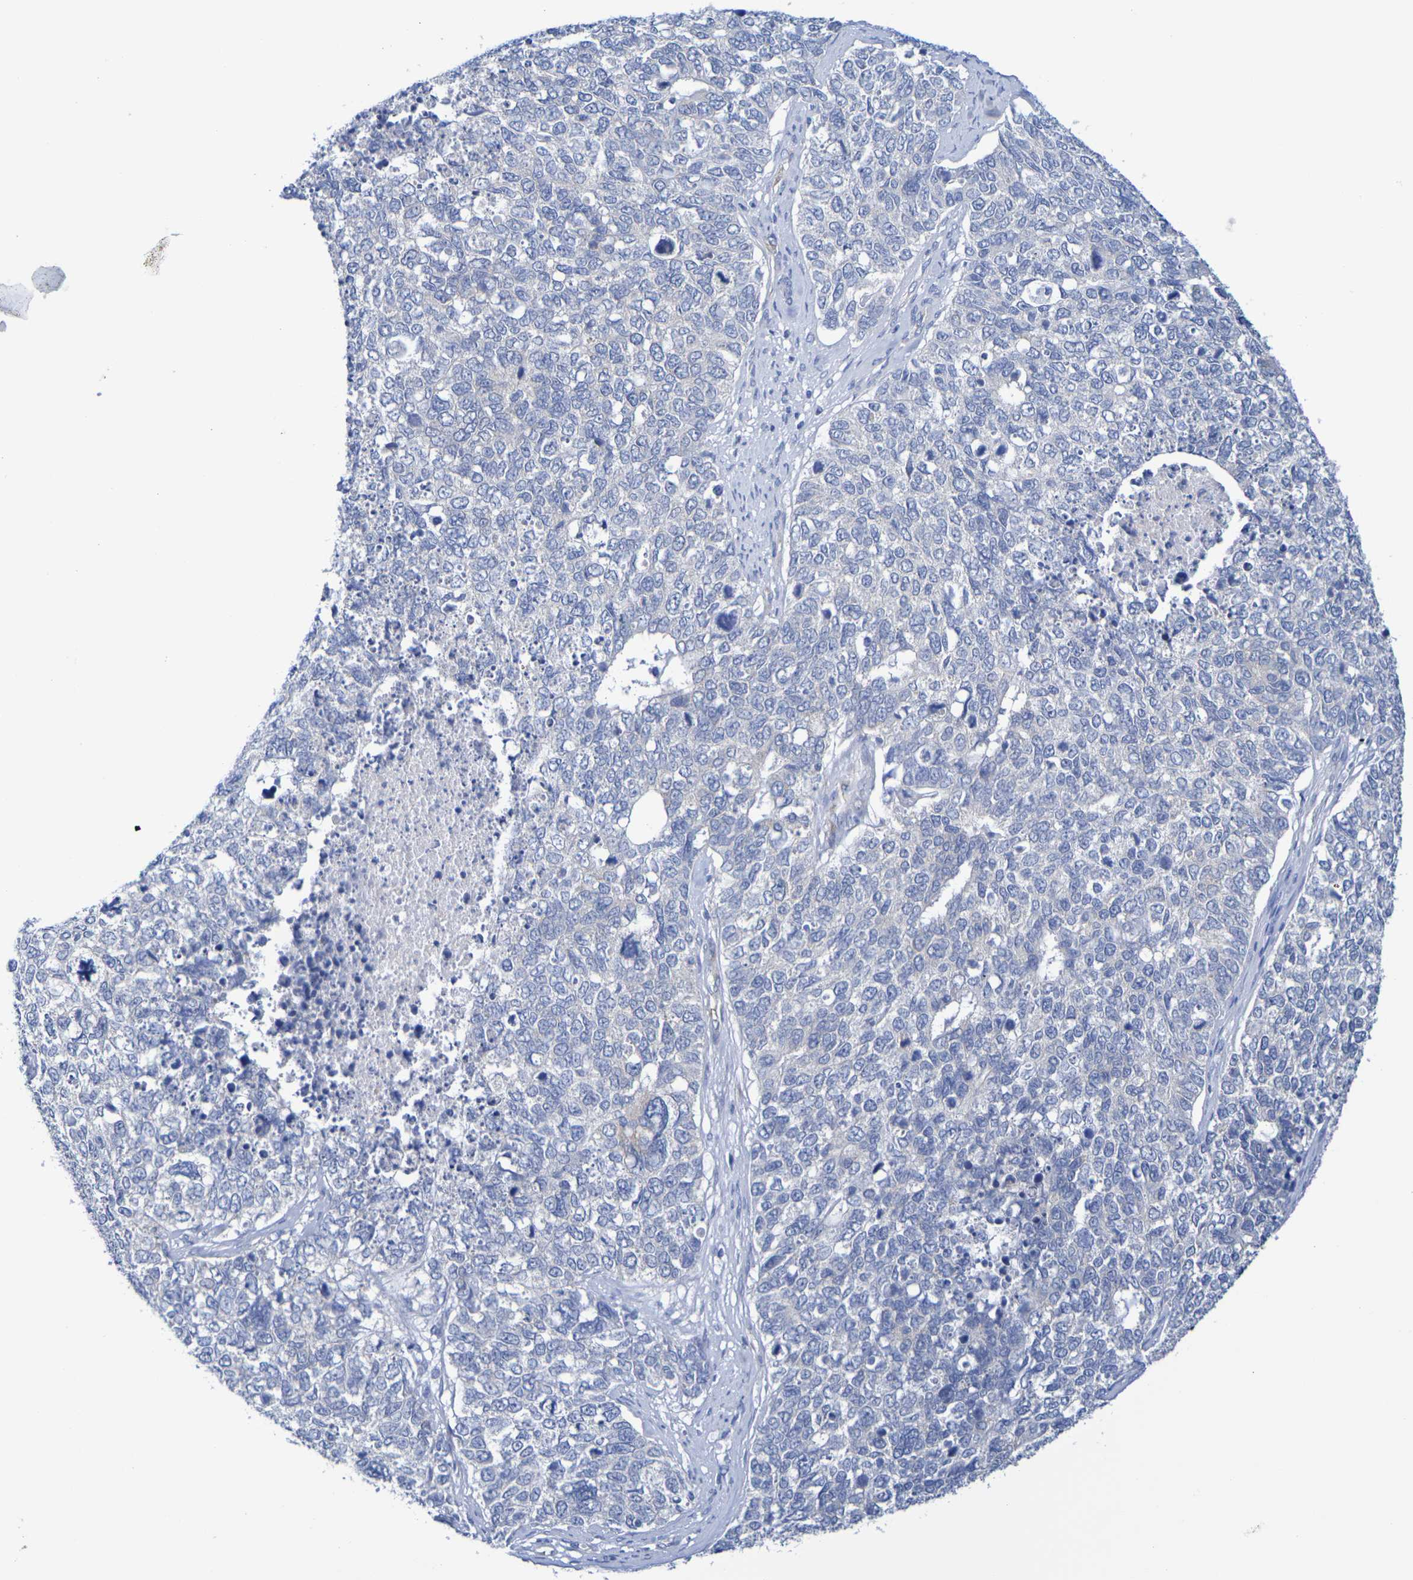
{"staining": {"intensity": "negative", "quantity": "none", "location": "none"}, "tissue": "cervical cancer", "cell_type": "Tumor cells", "image_type": "cancer", "snomed": [{"axis": "morphology", "description": "Squamous cell carcinoma, NOS"}, {"axis": "topography", "description": "Cervix"}], "caption": "The photomicrograph demonstrates no staining of tumor cells in cervical cancer (squamous cell carcinoma).", "gene": "TMCC3", "patient": {"sex": "female", "age": 63}}